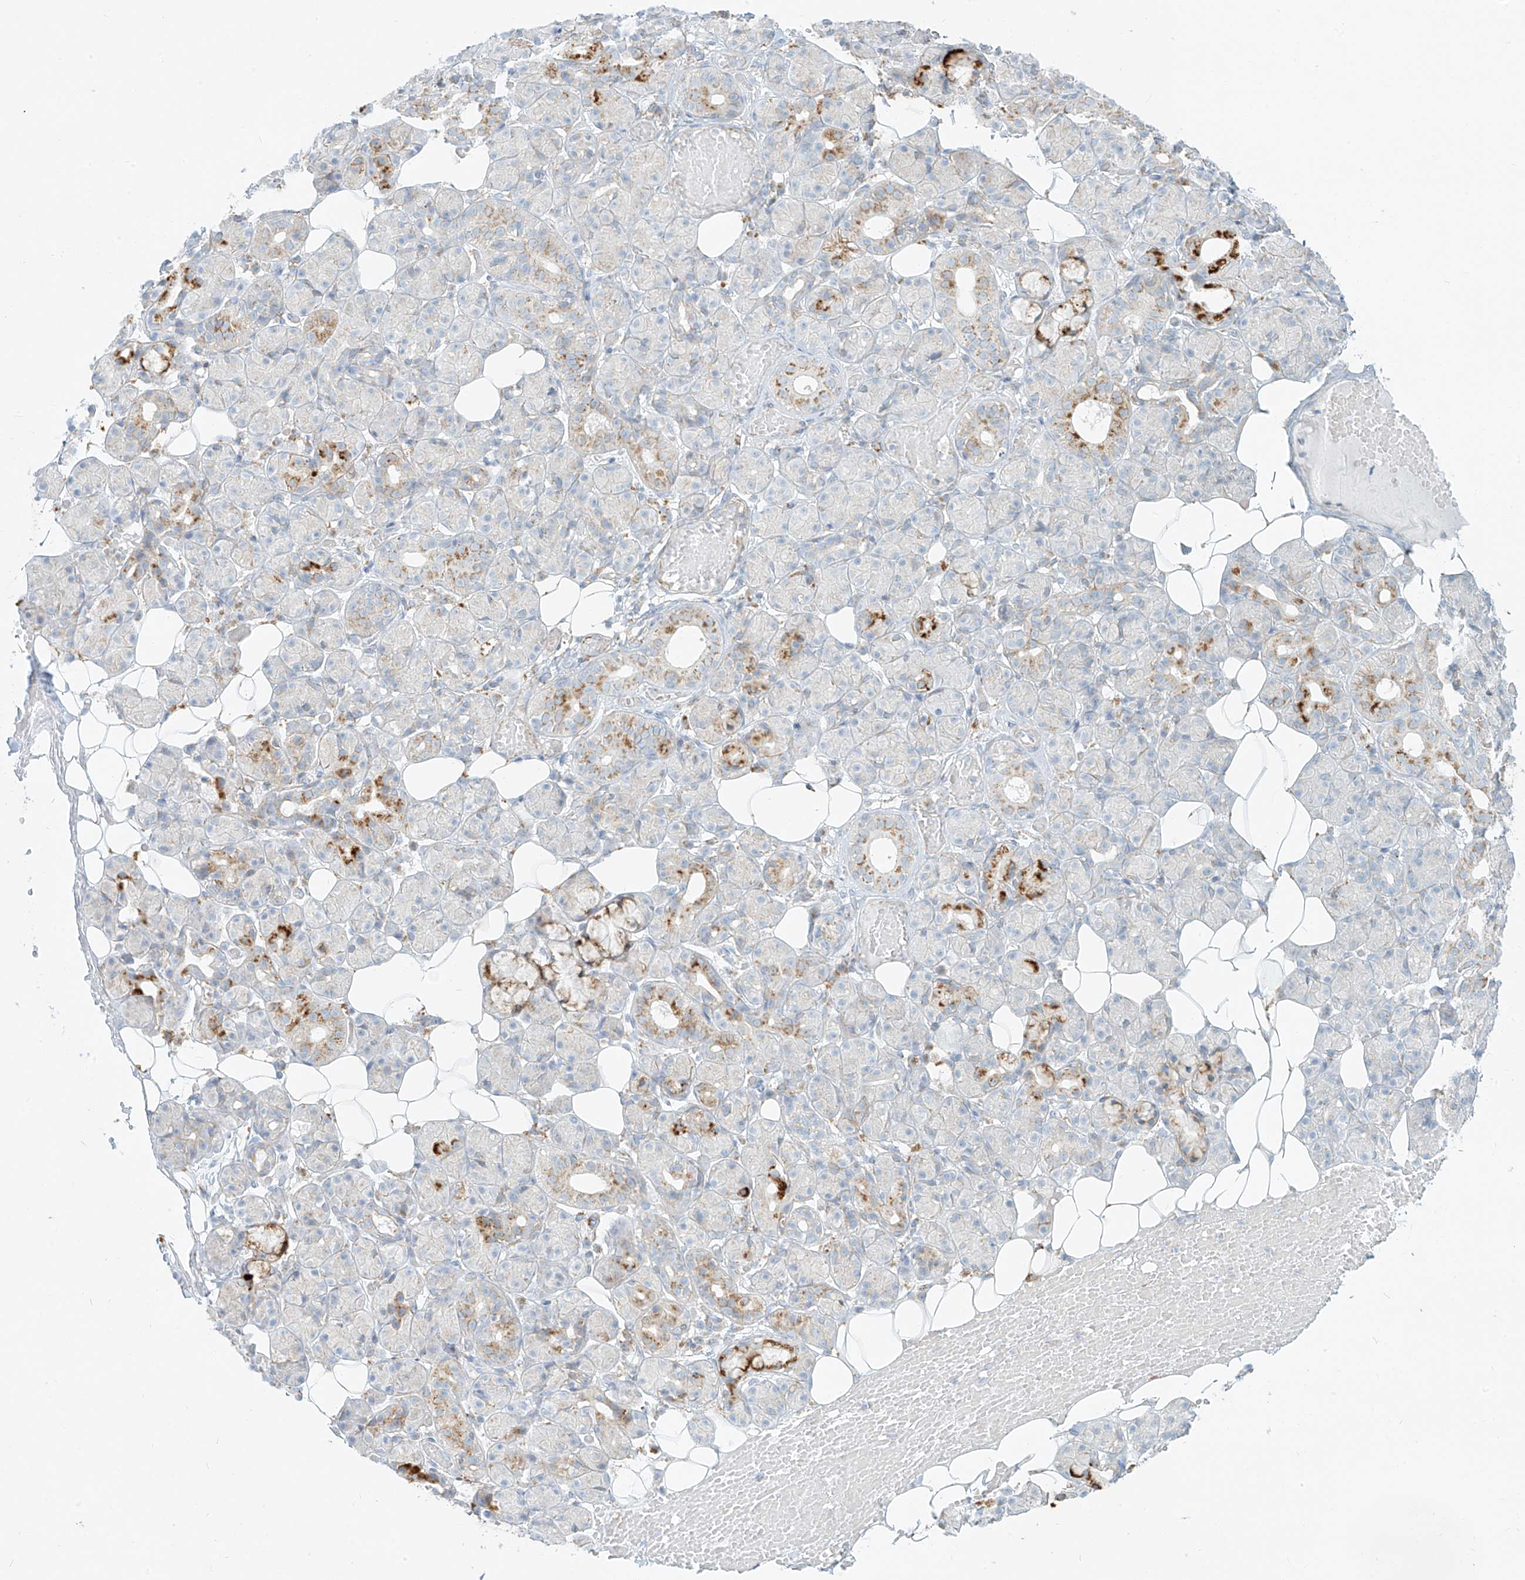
{"staining": {"intensity": "moderate", "quantity": "<25%", "location": "cytoplasmic/membranous"}, "tissue": "salivary gland", "cell_type": "Glandular cells", "image_type": "normal", "snomed": [{"axis": "morphology", "description": "Normal tissue, NOS"}, {"axis": "topography", "description": "Salivary gland"}], "caption": "A brown stain highlights moderate cytoplasmic/membranous staining of a protein in glandular cells of normal human salivary gland. (Stains: DAB (3,3'-diaminobenzidine) in brown, nuclei in blue, Microscopy: brightfield microscopy at high magnification).", "gene": "SLC35F6", "patient": {"sex": "male", "age": 63}}